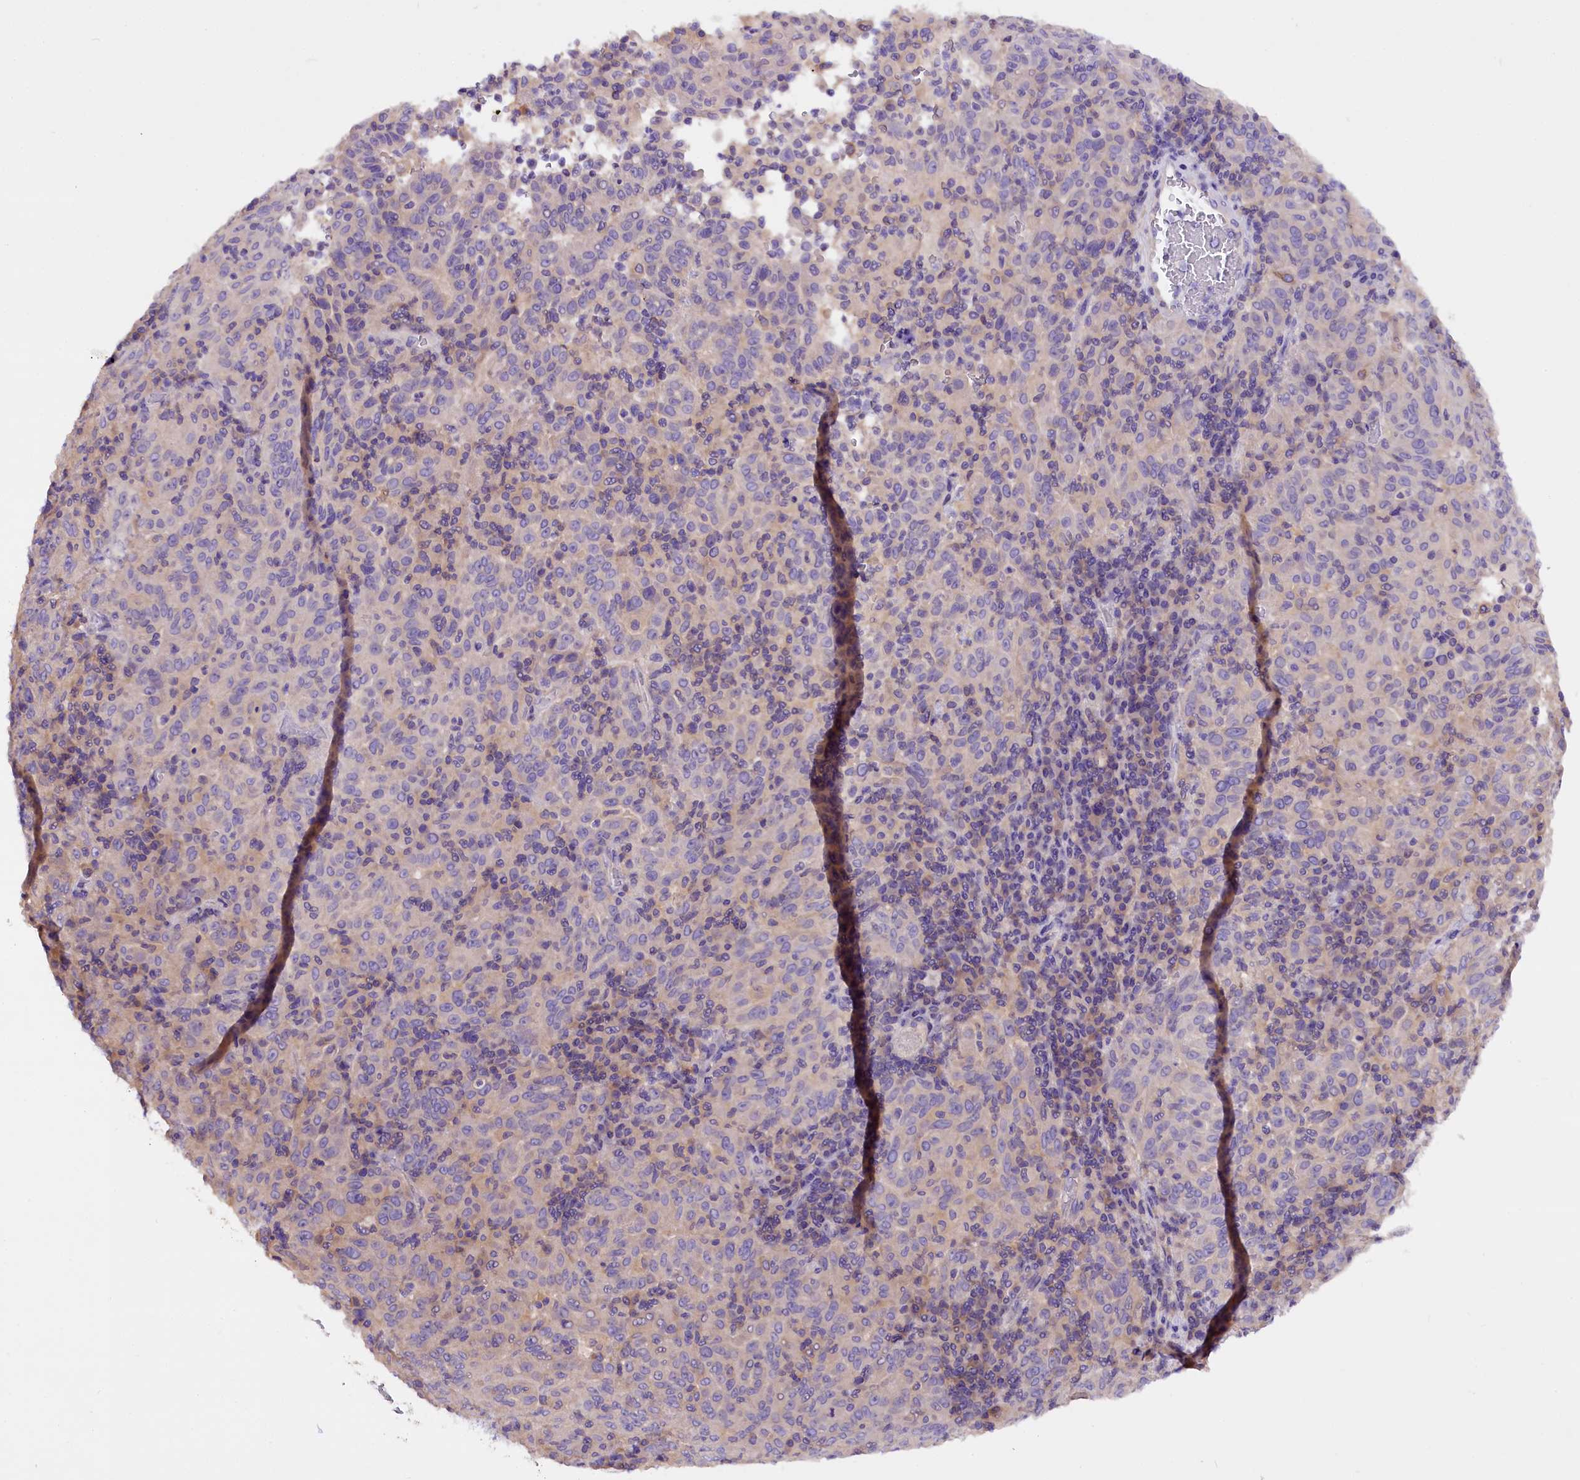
{"staining": {"intensity": "negative", "quantity": "none", "location": "none"}, "tissue": "pancreatic cancer", "cell_type": "Tumor cells", "image_type": "cancer", "snomed": [{"axis": "morphology", "description": "Adenocarcinoma, NOS"}, {"axis": "topography", "description": "Pancreas"}], "caption": "IHC image of neoplastic tissue: human adenocarcinoma (pancreatic) stained with DAB (3,3'-diaminobenzidine) reveals no significant protein positivity in tumor cells.", "gene": "AP3B2", "patient": {"sex": "male", "age": 63}}